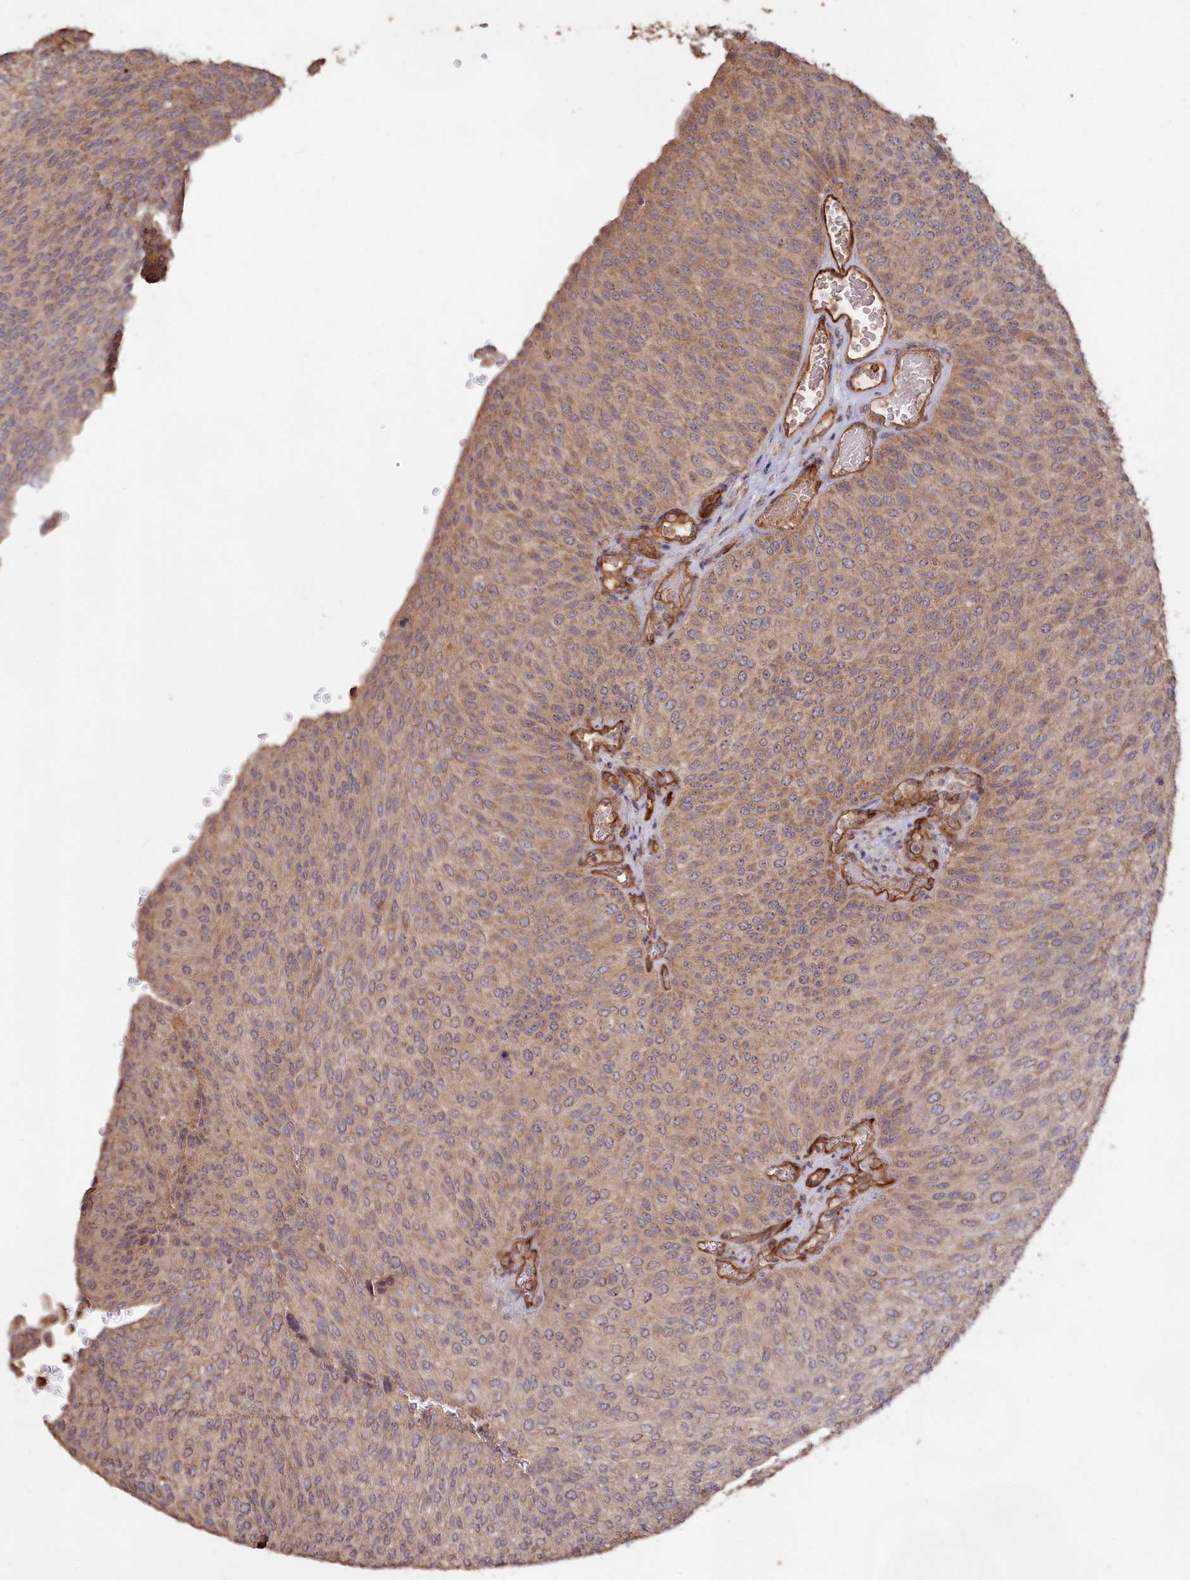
{"staining": {"intensity": "weak", "quantity": "25%-75%", "location": "cytoplasmic/membranous"}, "tissue": "urothelial cancer", "cell_type": "Tumor cells", "image_type": "cancer", "snomed": [{"axis": "morphology", "description": "Urothelial carcinoma, High grade"}, {"axis": "topography", "description": "Urinary bladder"}], "caption": "The photomicrograph reveals immunohistochemical staining of urothelial cancer. There is weak cytoplasmic/membranous positivity is present in about 25%-75% of tumor cells.", "gene": "LAYN", "patient": {"sex": "female", "age": 79}}